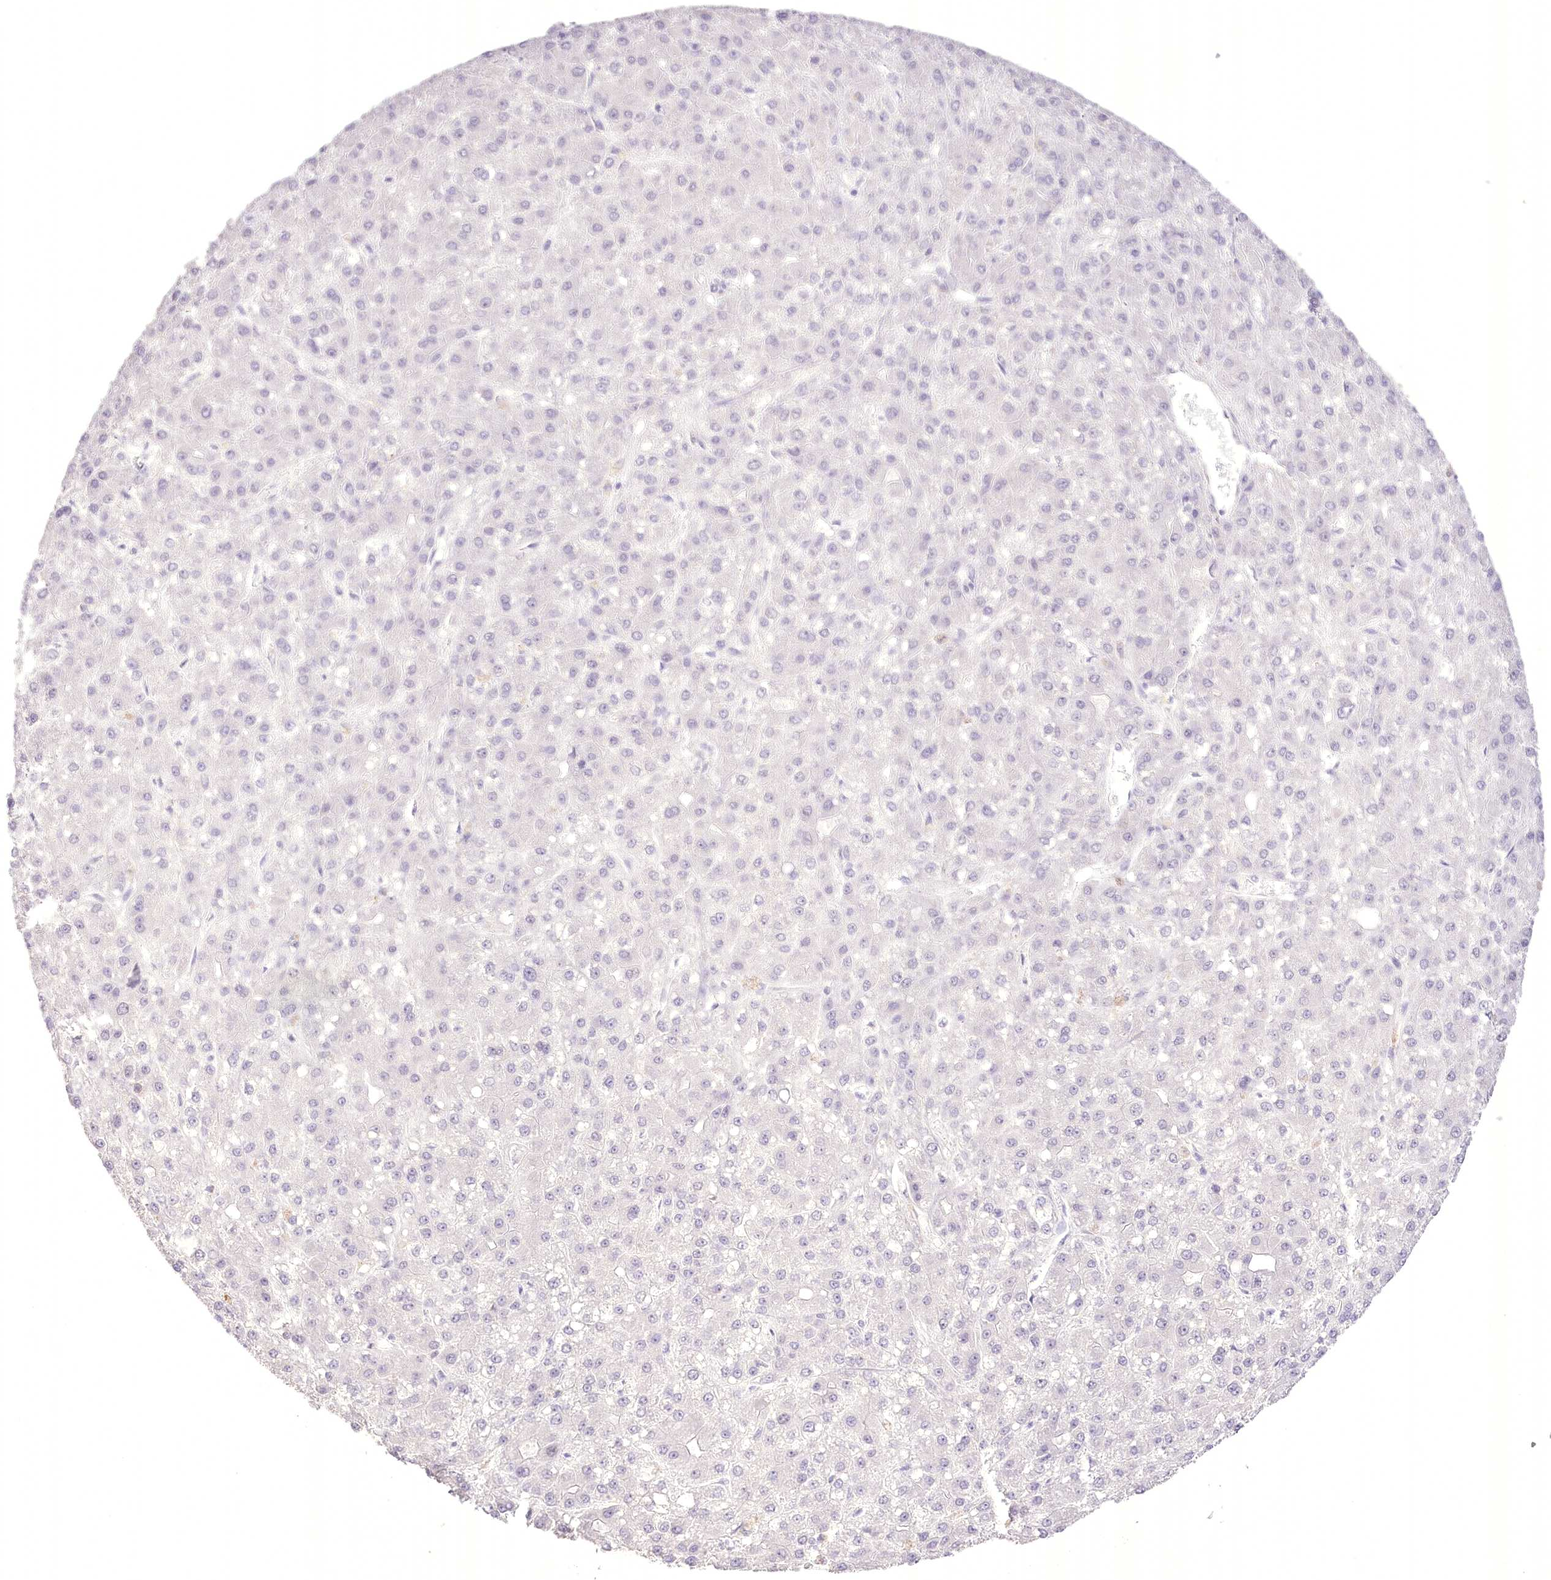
{"staining": {"intensity": "negative", "quantity": "none", "location": "none"}, "tissue": "liver cancer", "cell_type": "Tumor cells", "image_type": "cancer", "snomed": [{"axis": "morphology", "description": "Carcinoma, Hepatocellular, NOS"}, {"axis": "topography", "description": "Liver"}], "caption": "Immunohistochemistry (IHC) of human liver cancer (hepatocellular carcinoma) reveals no positivity in tumor cells. Nuclei are stained in blue.", "gene": "SLC39A10", "patient": {"sex": "male", "age": 67}}